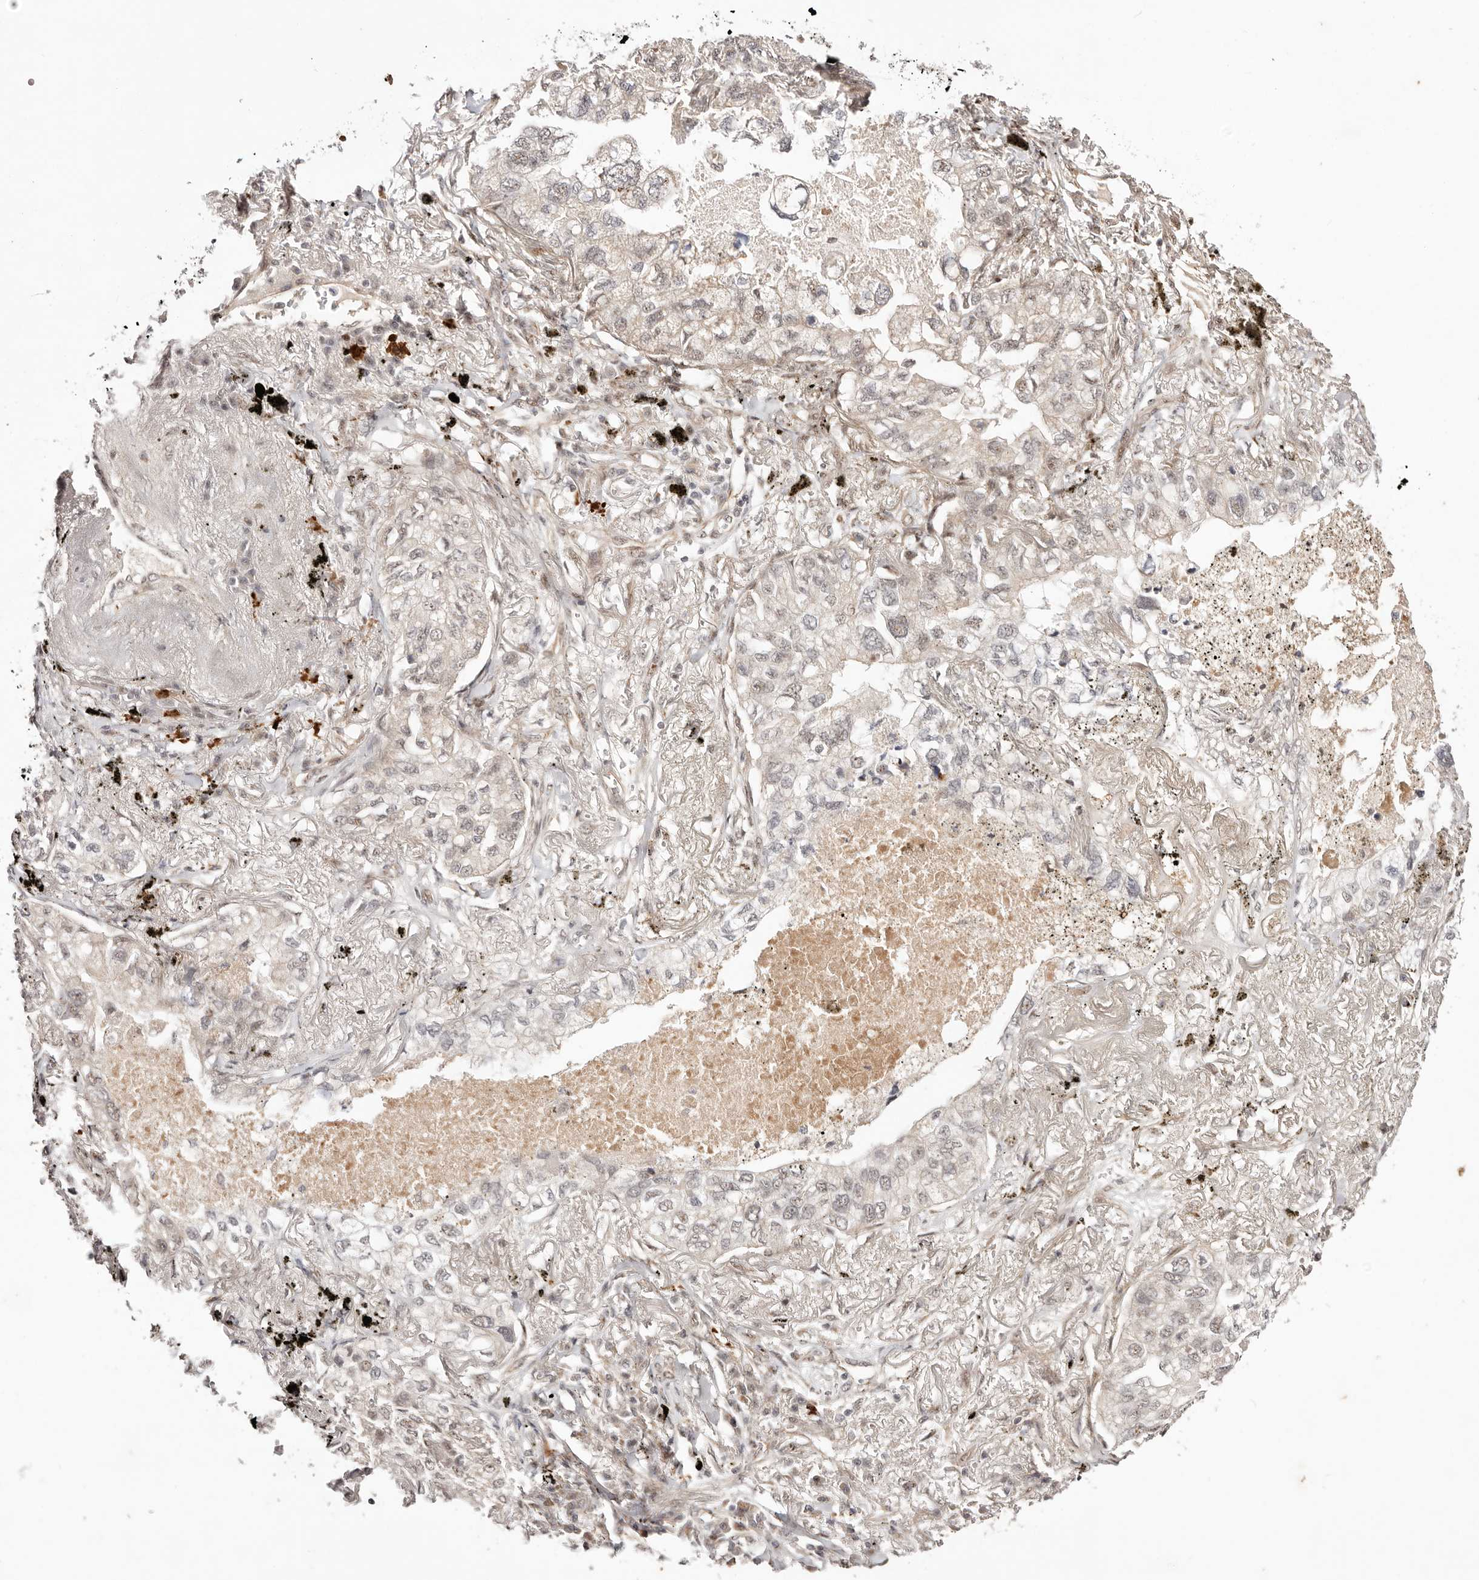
{"staining": {"intensity": "weak", "quantity": "25%-75%", "location": "nuclear"}, "tissue": "lung cancer", "cell_type": "Tumor cells", "image_type": "cancer", "snomed": [{"axis": "morphology", "description": "Adenocarcinoma, NOS"}, {"axis": "topography", "description": "Lung"}], "caption": "About 25%-75% of tumor cells in human lung cancer (adenocarcinoma) demonstrate weak nuclear protein positivity as visualized by brown immunohistochemical staining.", "gene": "WRN", "patient": {"sex": "male", "age": 65}}